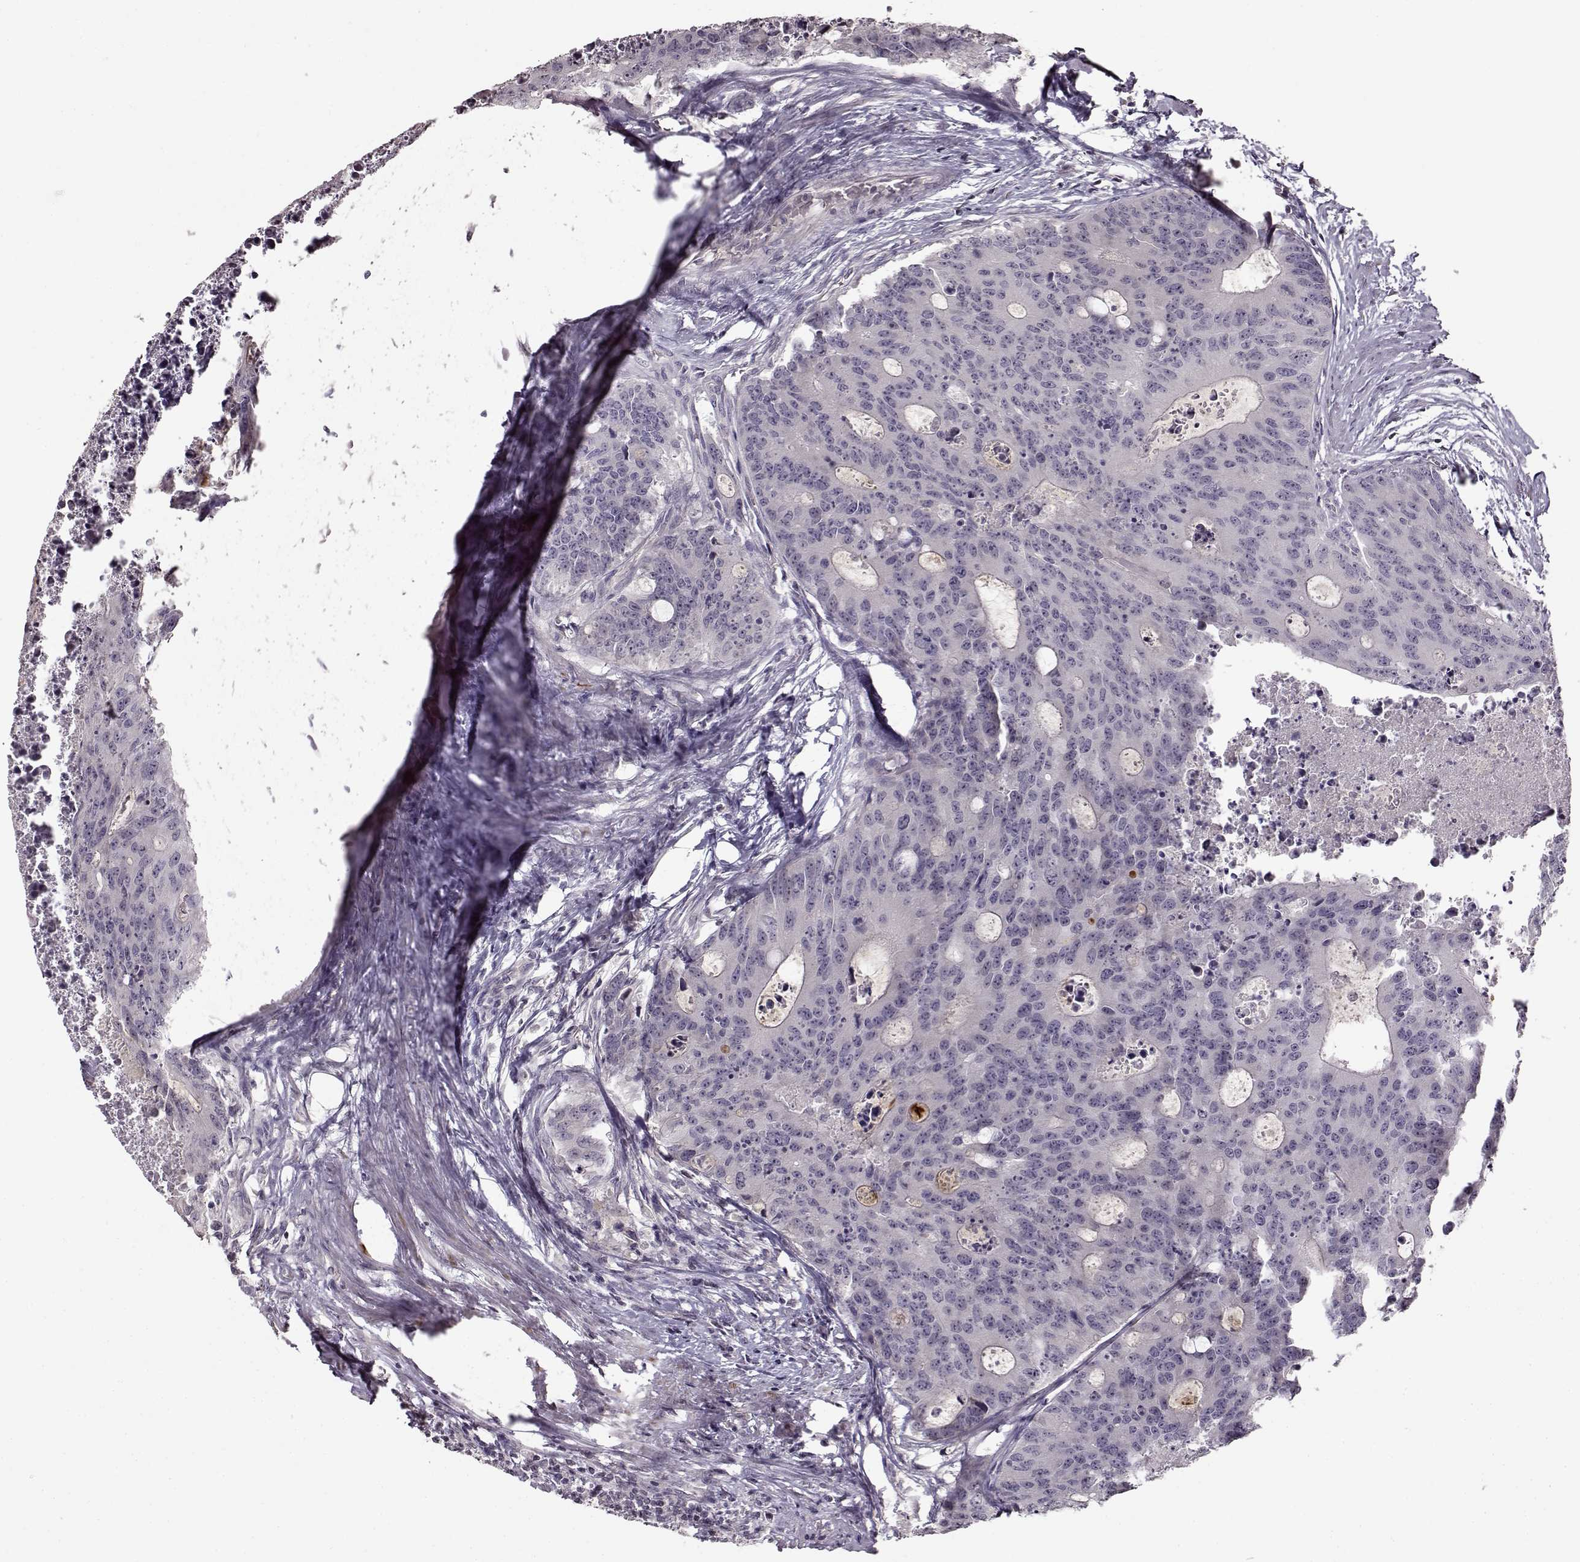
{"staining": {"intensity": "negative", "quantity": "none", "location": "none"}, "tissue": "colorectal cancer", "cell_type": "Tumor cells", "image_type": "cancer", "snomed": [{"axis": "morphology", "description": "Adenocarcinoma, NOS"}, {"axis": "topography", "description": "Colon"}], "caption": "A high-resolution histopathology image shows immunohistochemistry staining of adenocarcinoma (colorectal), which reveals no significant expression in tumor cells. The staining is performed using DAB brown chromogen with nuclei counter-stained in using hematoxylin.", "gene": "FSHB", "patient": {"sex": "male", "age": 67}}